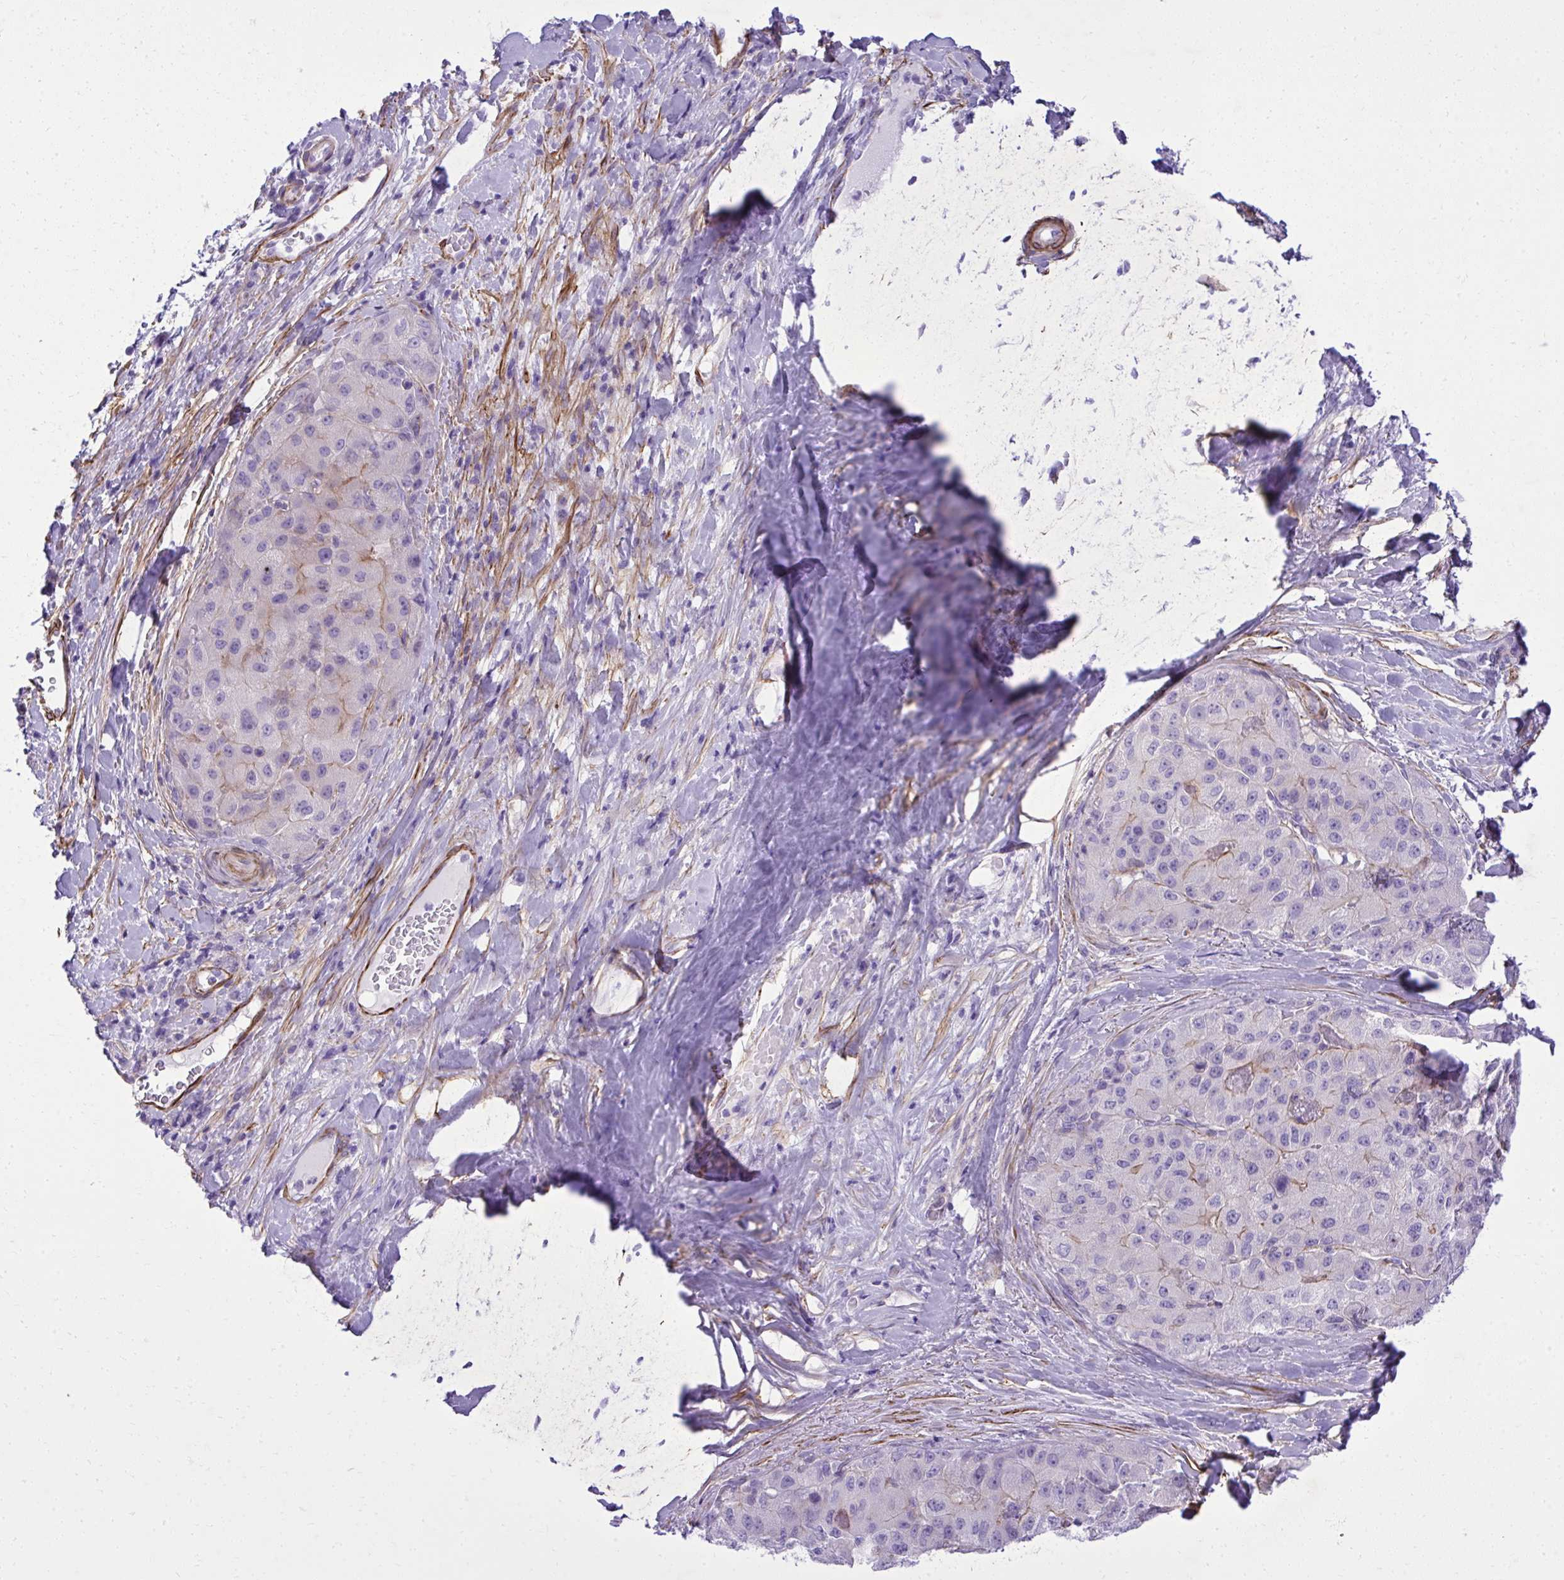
{"staining": {"intensity": "negative", "quantity": "none", "location": "none"}, "tissue": "liver cancer", "cell_type": "Tumor cells", "image_type": "cancer", "snomed": [{"axis": "morphology", "description": "Carcinoma, Hepatocellular, NOS"}, {"axis": "topography", "description": "Liver"}], "caption": "Tumor cells are negative for protein expression in human liver cancer. Brightfield microscopy of immunohistochemistry (IHC) stained with DAB (brown) and hematoxylin (blue), captured at high magnification.", "gene": "PITPNM3", "patient": {"sex": "male", "age": 80}}